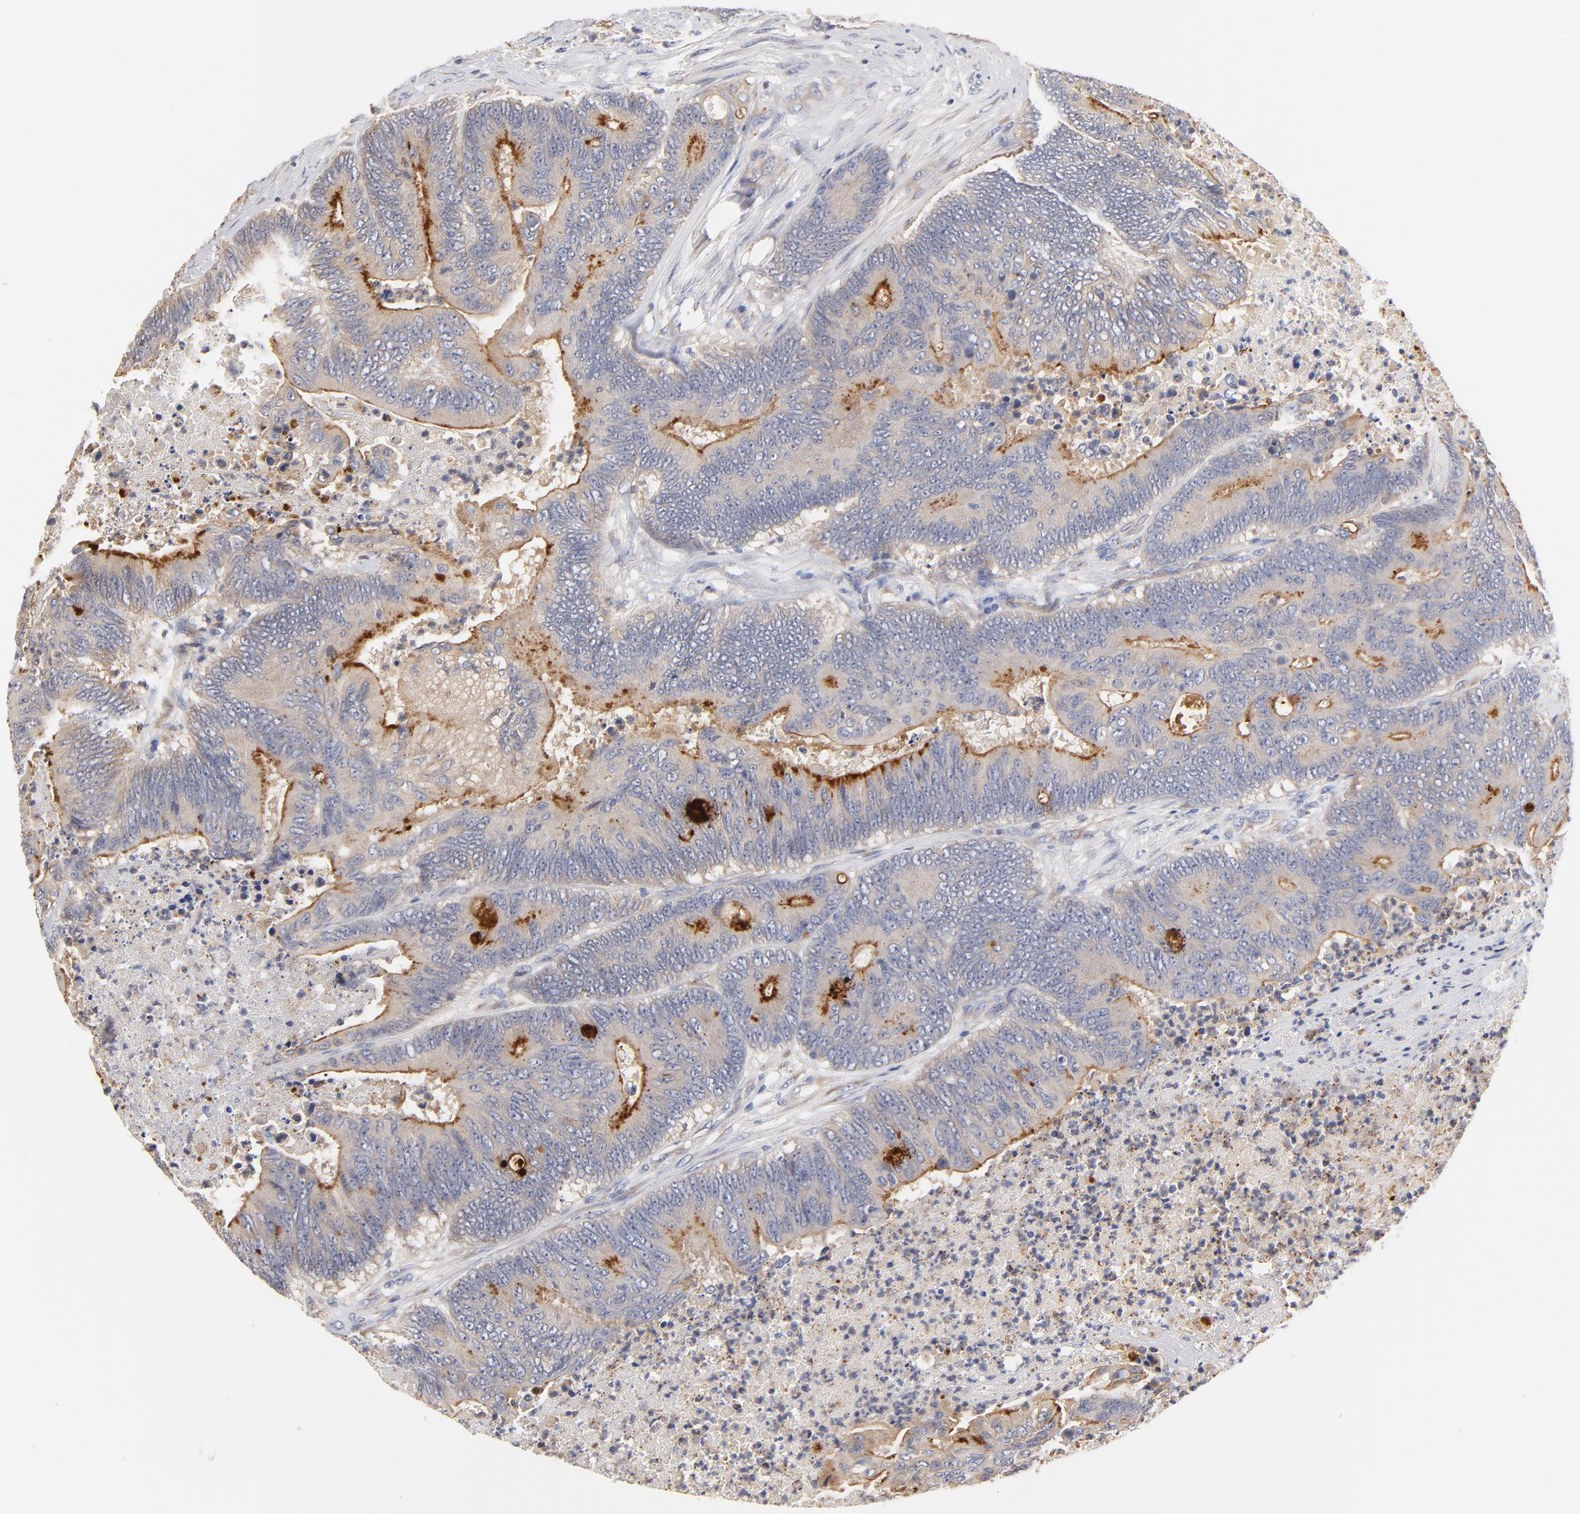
{"staining": {"intensity": "strong", "quantity": "25%-75%", "location": "cytoplasmic/membranous"}, "tissue": "colorectal cancer", "cell_type": "Tumor cells", "image_type": "cancer", "snomed": [{"axis": "morphology", "description": "Adenocarcinoma, NOS"}, {"axis": "topography", "description": "Colon"}], "caption": "Immunohistochemical staining of human colorectal cancer (adenocarcinoma) displays high levels of strong cytoplasmic/membranous expression in approximately 25%-75% of tumor cells.", "gene": "FBXL2", "patient": {"sex": "male", "age": 65}}